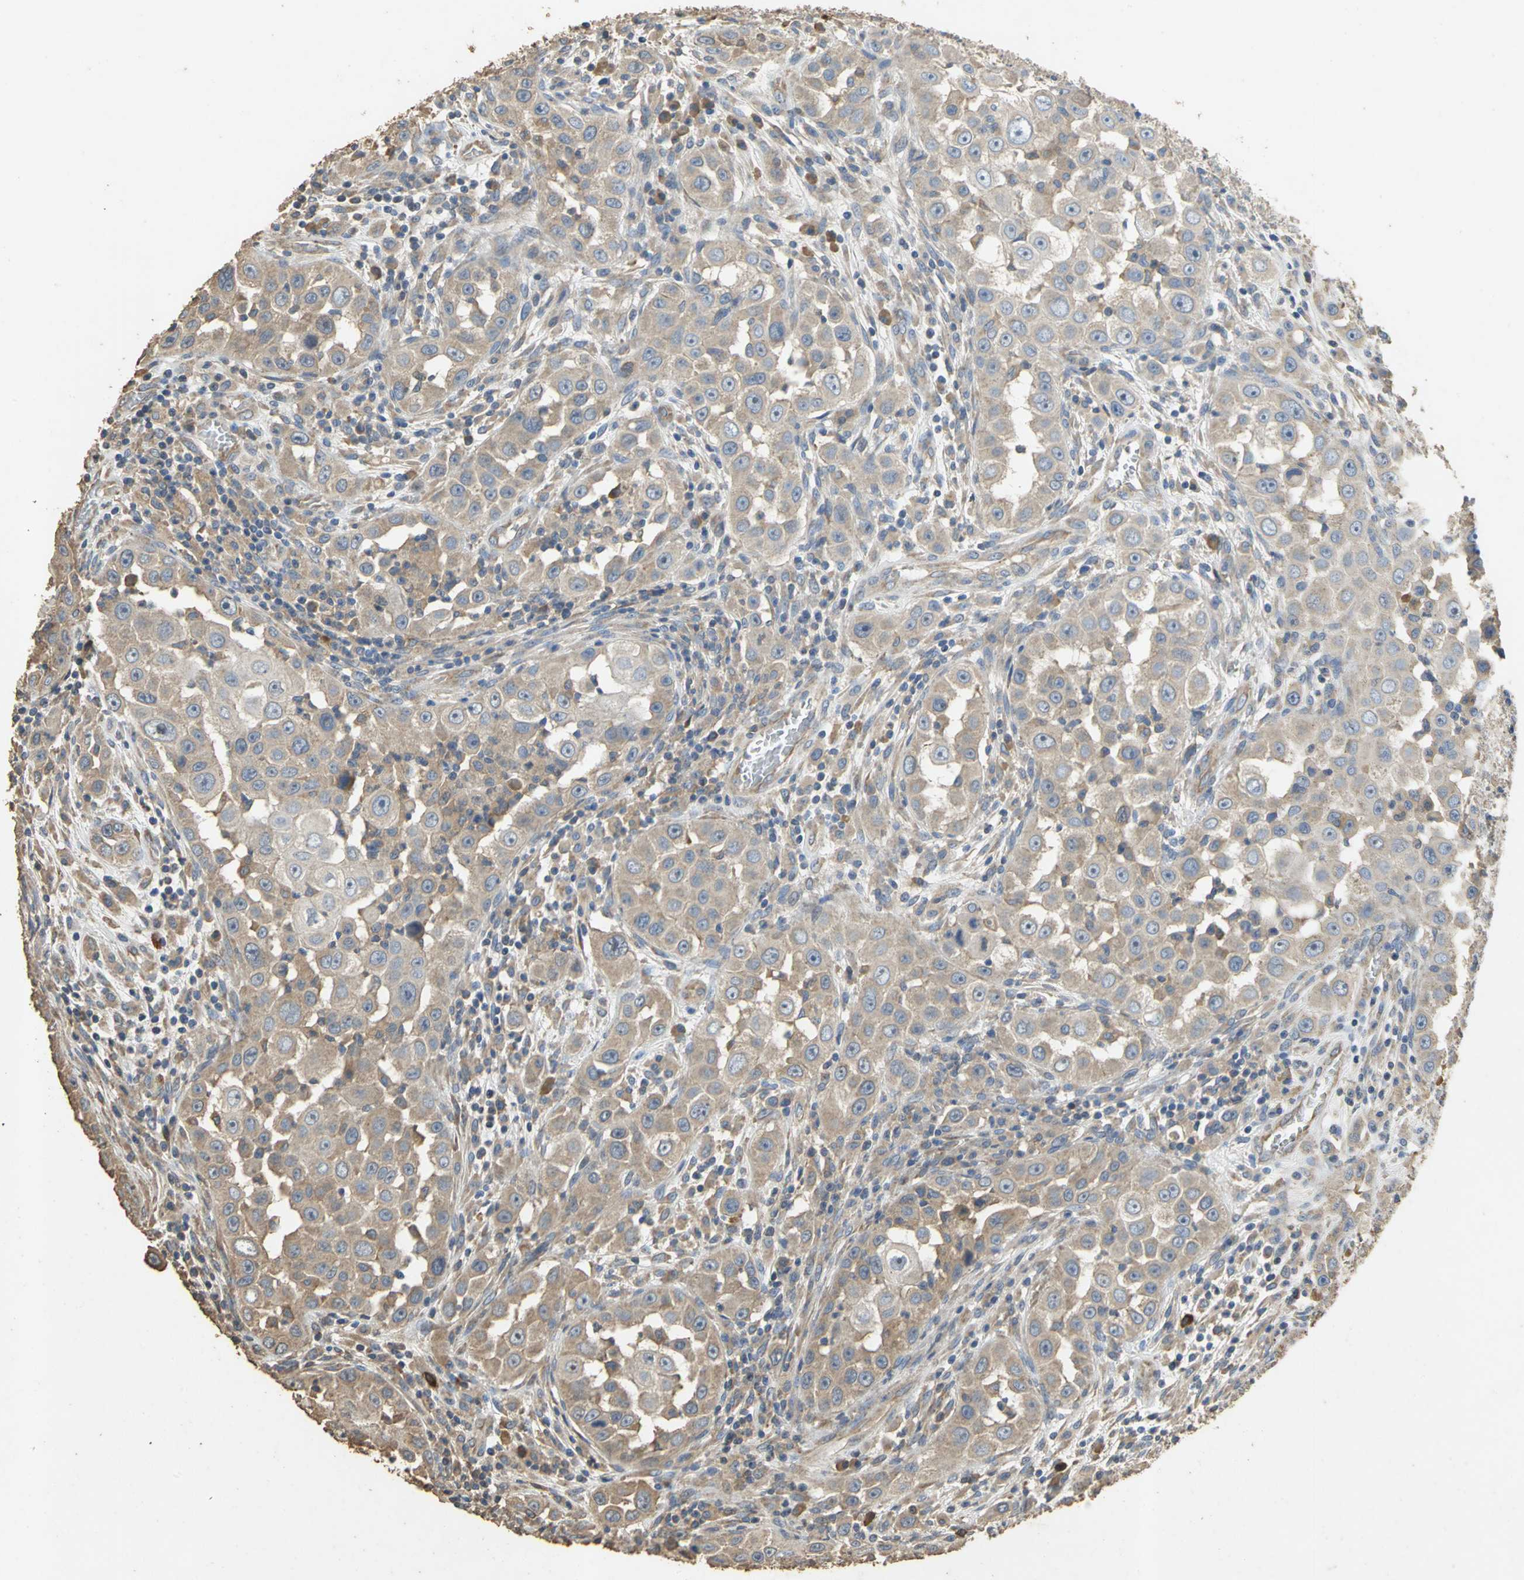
{"staining": {"intensity": "weak", "quantity": ">75%", "location": "cytoplasmic/membranous"}, "tissue": "head and neck cancer", "cell_type": "Tumor cells", "image_type": "cancer", "snomed": [{"axis": "morphology", "description": "Carcinoma, NOS"}, {"axis": "topography", "description": "Head-Neck"}], "caption": "Head and neck cancer (carcinoma) stained with a protein marker exhibits weak staining in tumor cells.", "gene": "ACSL4", "patient": {"sex": "male", "age": 87}}